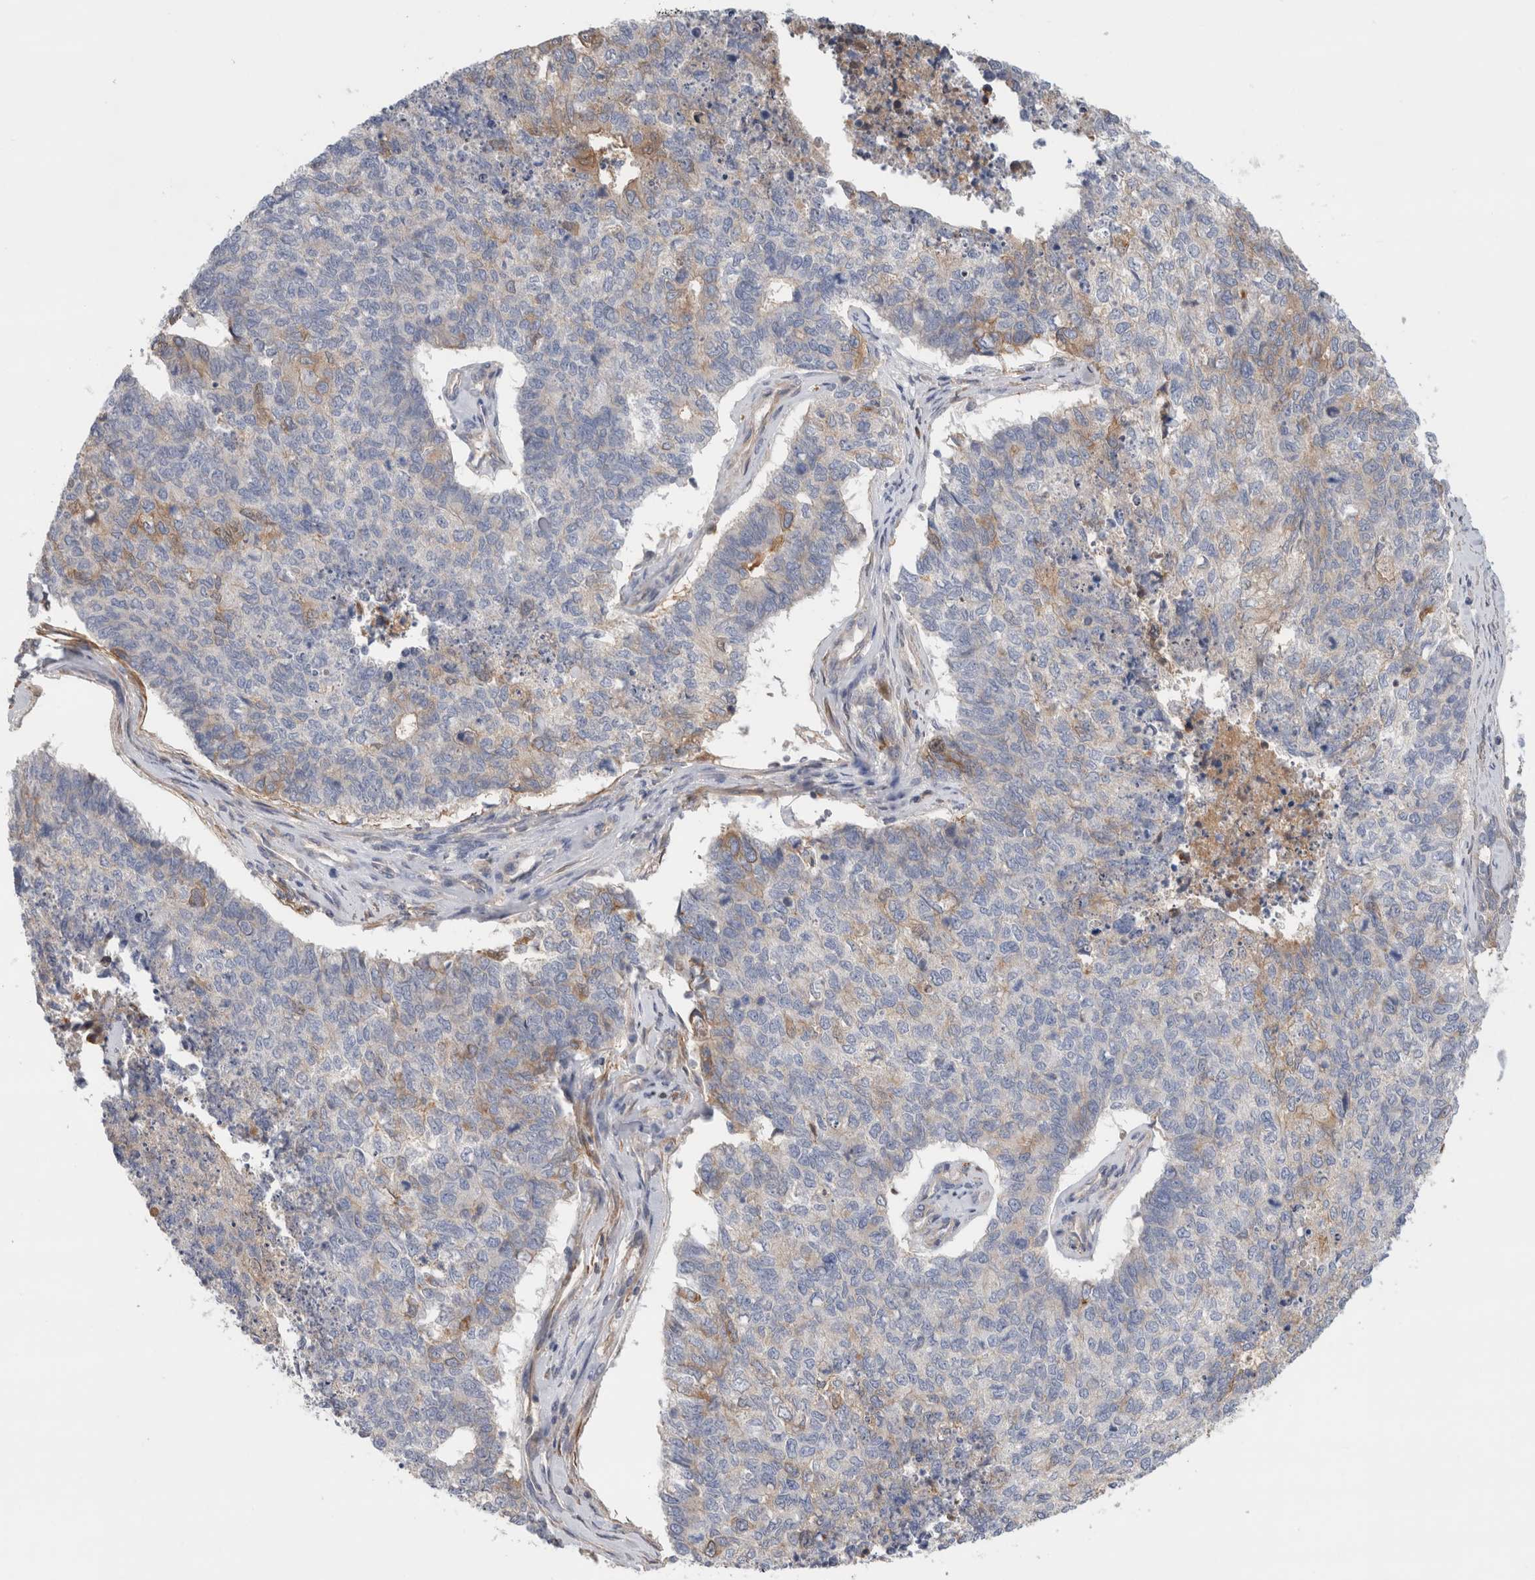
{"staining": {"intensity": "weak", "quantity": "<25%", "location": "cytoplasmic/membranous"}, "tissue": "cervical cancer", "cell_type": "Tumor cells", "image_type": "cancer", "snomed": [{"axis": "morphology", "description": "Squamous cell carcinoma, NOS"}, {"axis": "topography", "description": "Cervix"}], "caption": "The histopathology image demonstrates no staining of tumor cells in squamous cell carcinoma (cervical).", "gene": "CFI", "patient": {"sex": "female", "age": 63}}